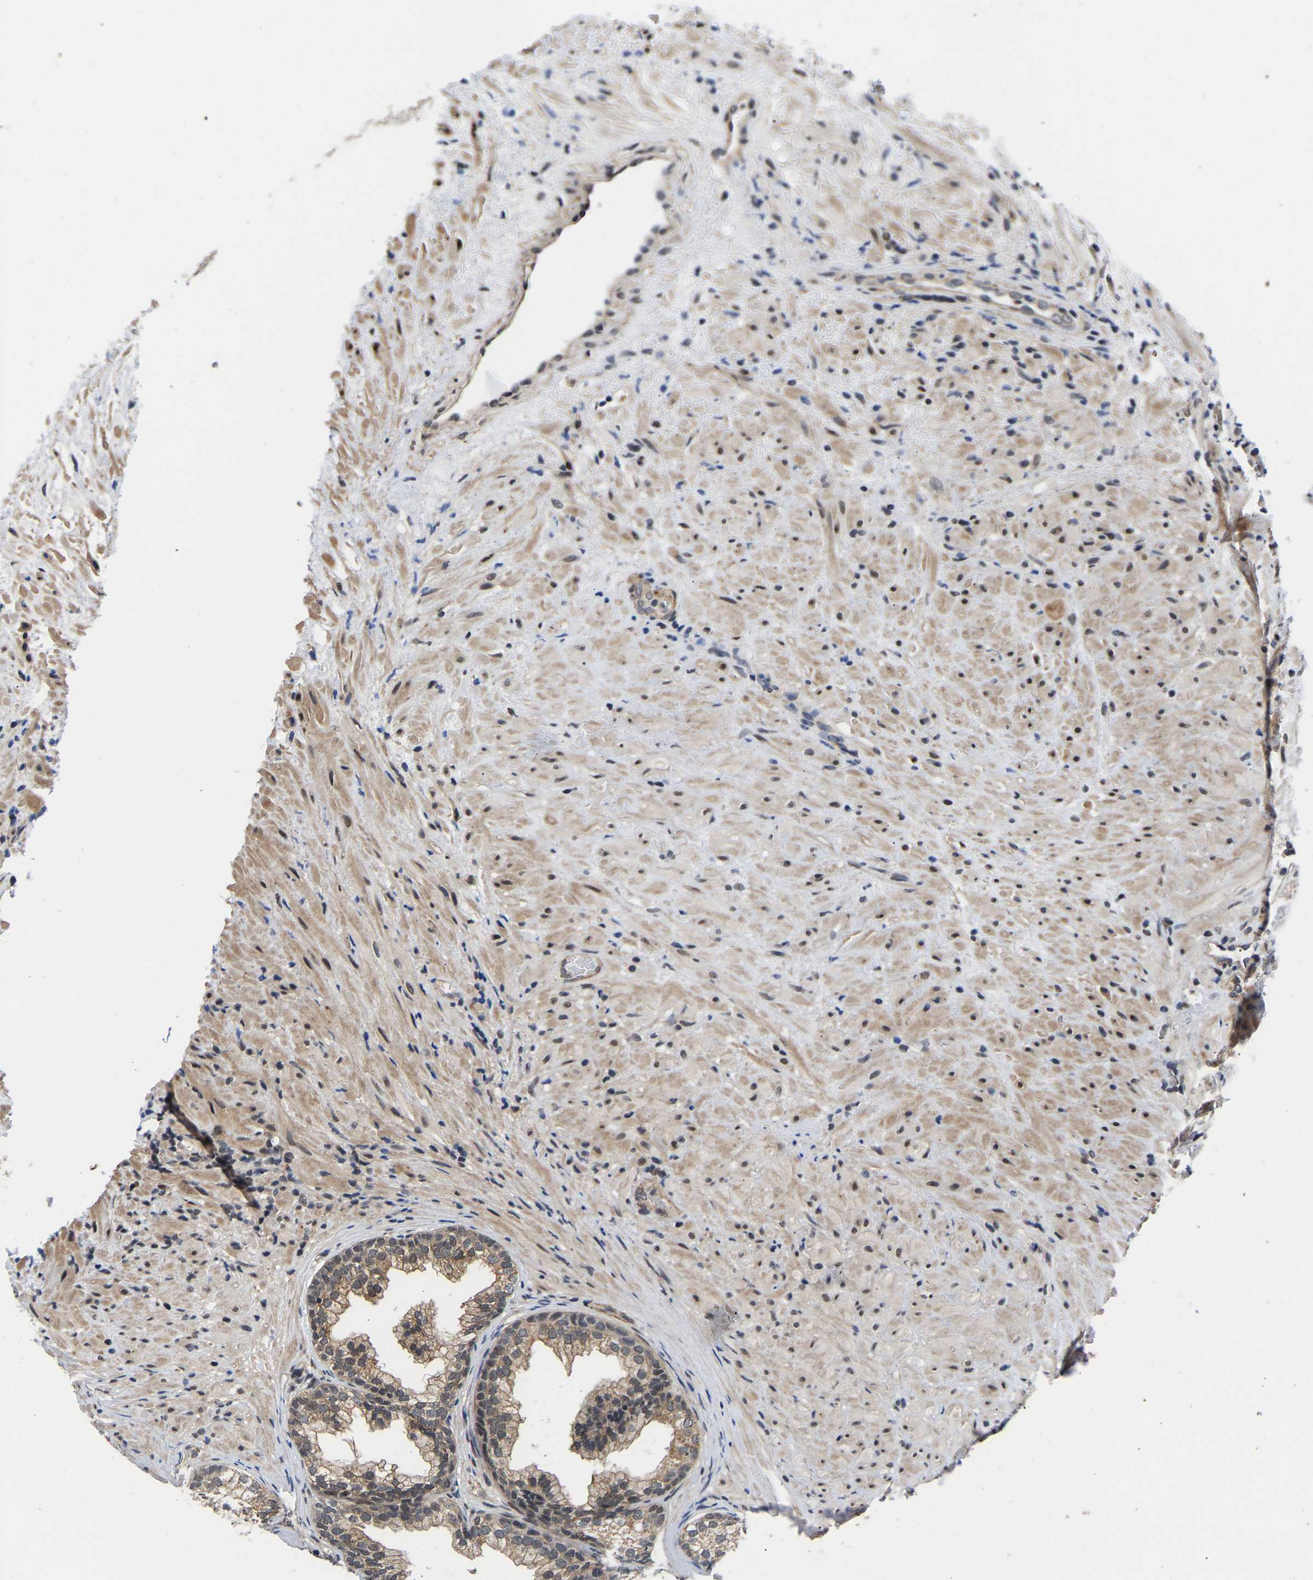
{"staining": {"intensity": "moderate", "quantity": "25%-75%", "location": "cytoplasmic/membranous"}, "tissue": "prostate", "cell_type": "Glandular cells", "image_type": "normal", "snomed": [{"axis": "morphology", "description": "Normal tissue, NOS"}, {"axis": "topography", "description": "Prostate"}], "caption": "Protein staining of normal prostate shows moderate cytoplasmic/membranous positivity in about 25%-75% of glandular cells.", "gene": "METTL16", "patient": {"sex": "male", "age": 76}}